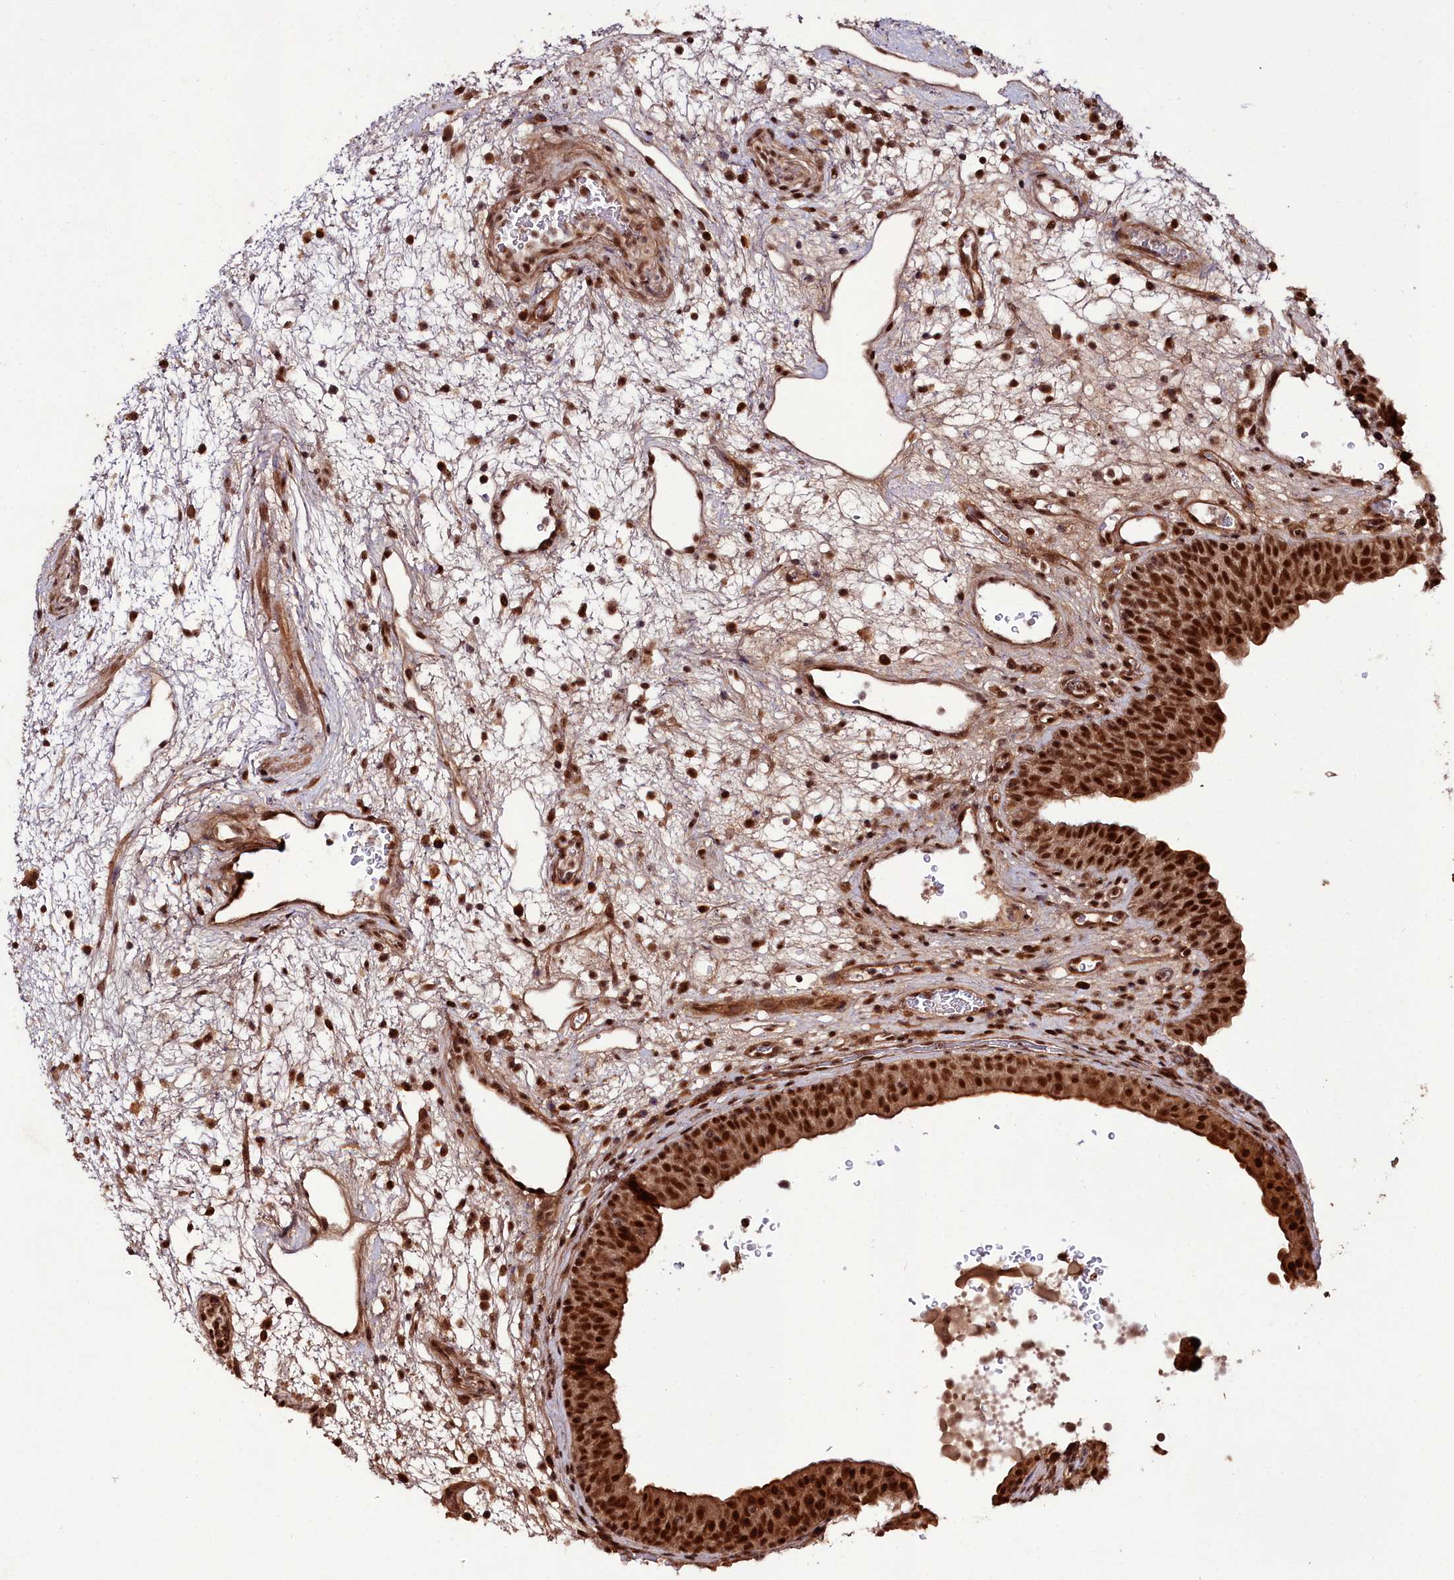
{"staining": {"intensity": "strong", "quantity": ">75%", "location": "cytoplasmic/membranous,nuclear"}, "tissue": "urinary bladder", "cell_type": "Urothelial cells", "image_type": "normal", "snomed": [{"axis": "morphology", "description": "Normal tissue, NOS"}, {"axis": "topography", "description": "Urinary bladder"}], "caption": "Approximately >75% of urothelial cells in unremarkable human urinary bladder display strong cytoplasmic/membranous,nuclear protein staining as visualized by brown immunohistochemical staining.", "gene": "CXXC1", "patient": {"sex": "male", "age": 71}}